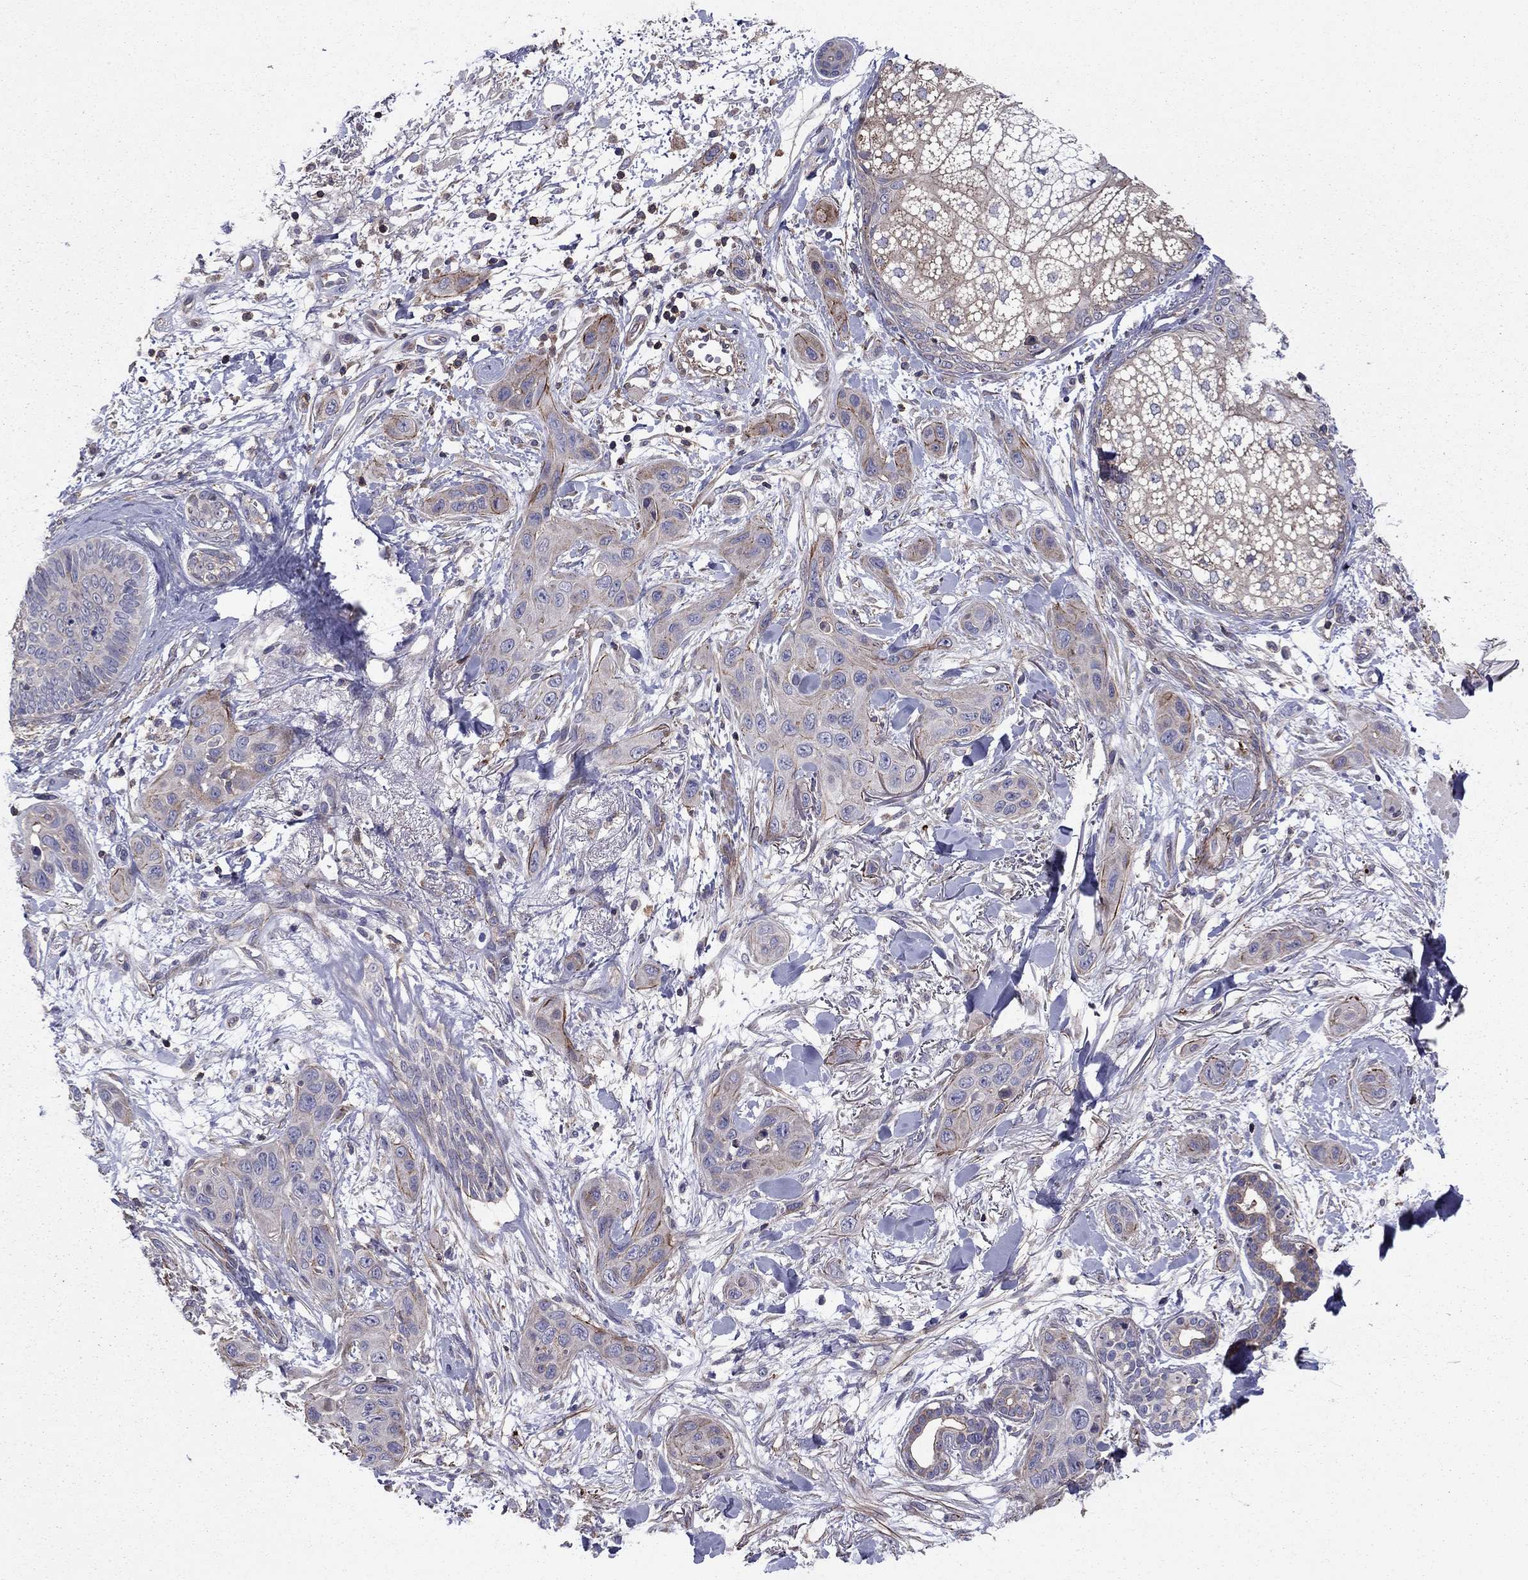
{"staining": {"intensity": "moderate", "quantity": "<25%", "location": "cytoplasmic/membranous"}, "tissue": "skin cancer", "cell_type": "Tumor cells", "image_type": "cancer", "snomed": [{"axis": "morphology", "description": "Squamous cell carcinoma, NOS"}, {"axis": "topography", "description": "Skin"}], "caption": "Moderate cytoplasmic/membranous protein expression is appreciated in approximately <25% of tumor cells in skin squamous cell carcinoma. (DAB (3,3'-diaminobenzidine) = brown stain, brightfield microscopy at high magnification).", "gene": "ALG6", "patient": {"sex": "male", "age": 78}}